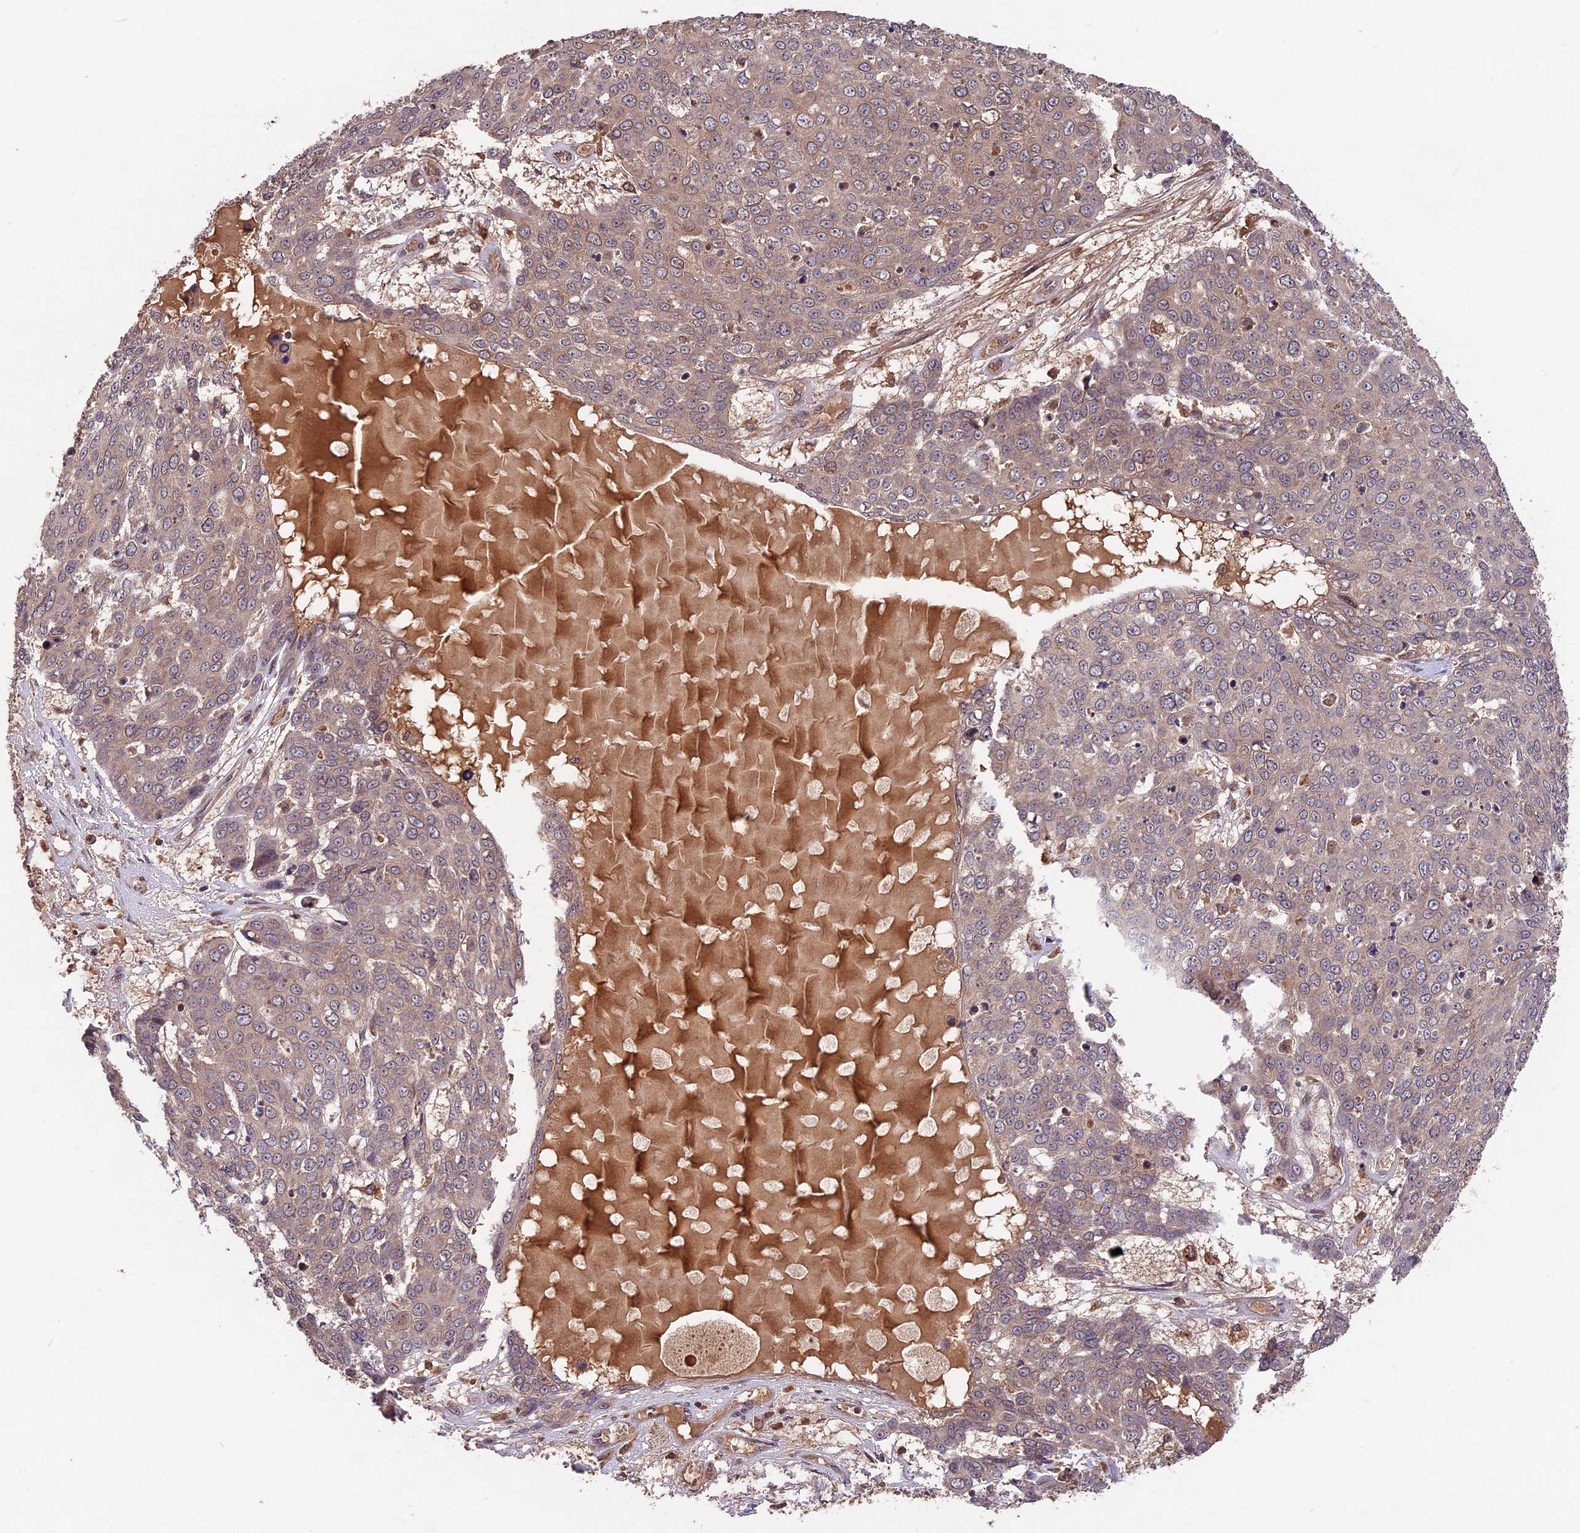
{"staining": {"intensity": "weak", "quantity": "25%-75%", "location": "cytoplasmic/membranous"}, "tissue": "skin cancer", "cell_type": "Tumor cells", "image_type": "cancer", "snomed": [{"axis": "morphology", "description": "Normal tissue, NOS"}, {"axis": "morphology", "description": "Squamous cell carcinoma, NOS"}, {"axis": "topography", "description": "Skin"}], "caption": "Protein analysis of skin cancer (squamous cell carcinoma) tissue demonstrates weak cytoplasmic/membranous staining in about 25%-75% of tumor cells. (DAB IHC, brown staining for protein, blue staining for nuclei).", "gene": "CHAC1", "patient": {"sex": "male", "age": 72}}